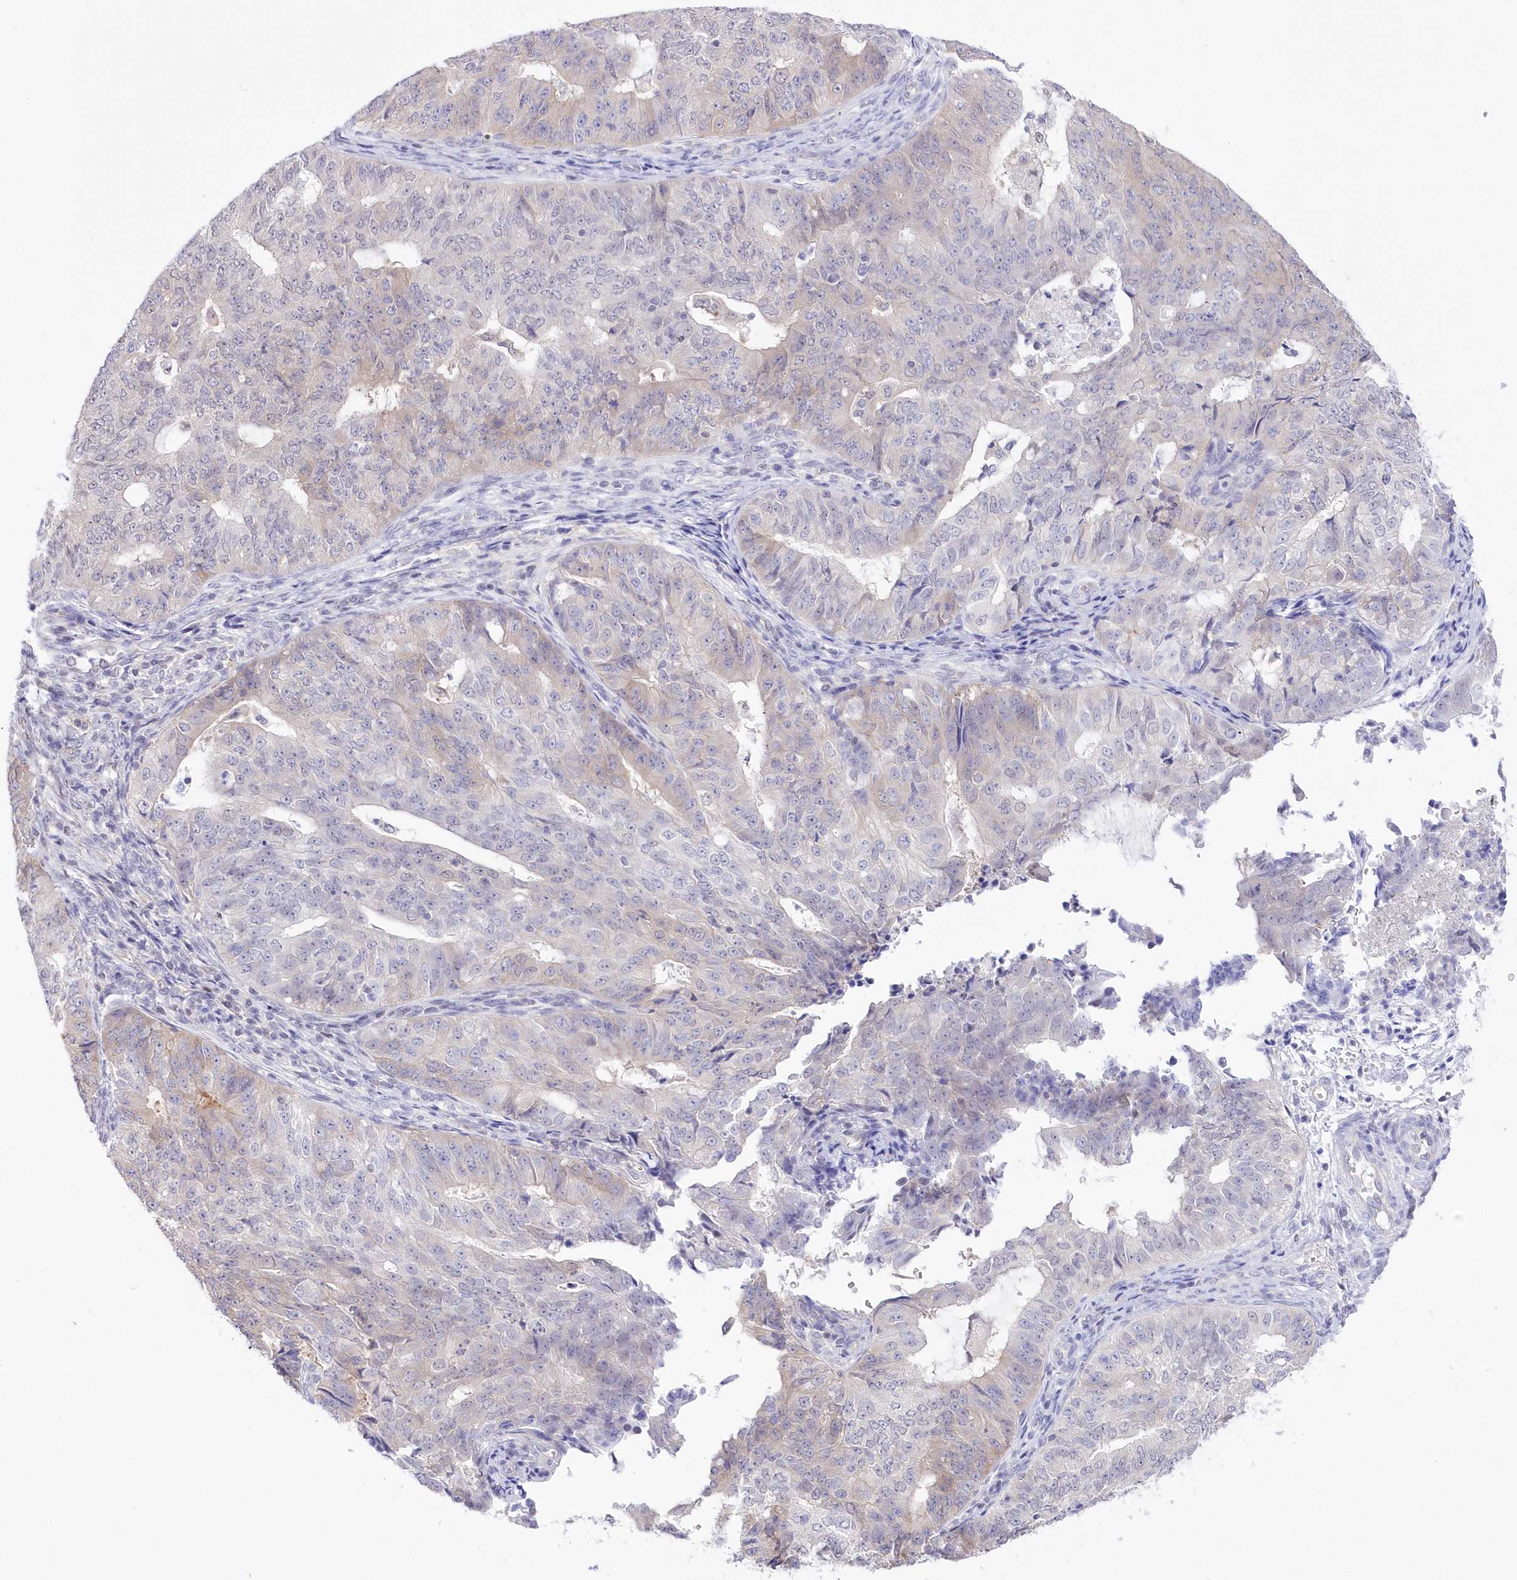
{"staining": {"intensity": "negative", "quantity": "none", "location": "none"}, "tissue": "endometrial cancer", "cell_type": "Tumor cells", "image_type": "cancer", "snomed": [{"axis": "morphology", "description": "Adenocarcinoma, NOS"}, {"axis": "topography", "description": "Endometrium"}], "caption": "Immunohistochemistry photomicrograph of human endometrial adenocarcinoma stained for a protein (brown), which demonstrates no expression in tumor cells.", "gene": "UBA6", "patient": {"sex": "female", "age": 32}}